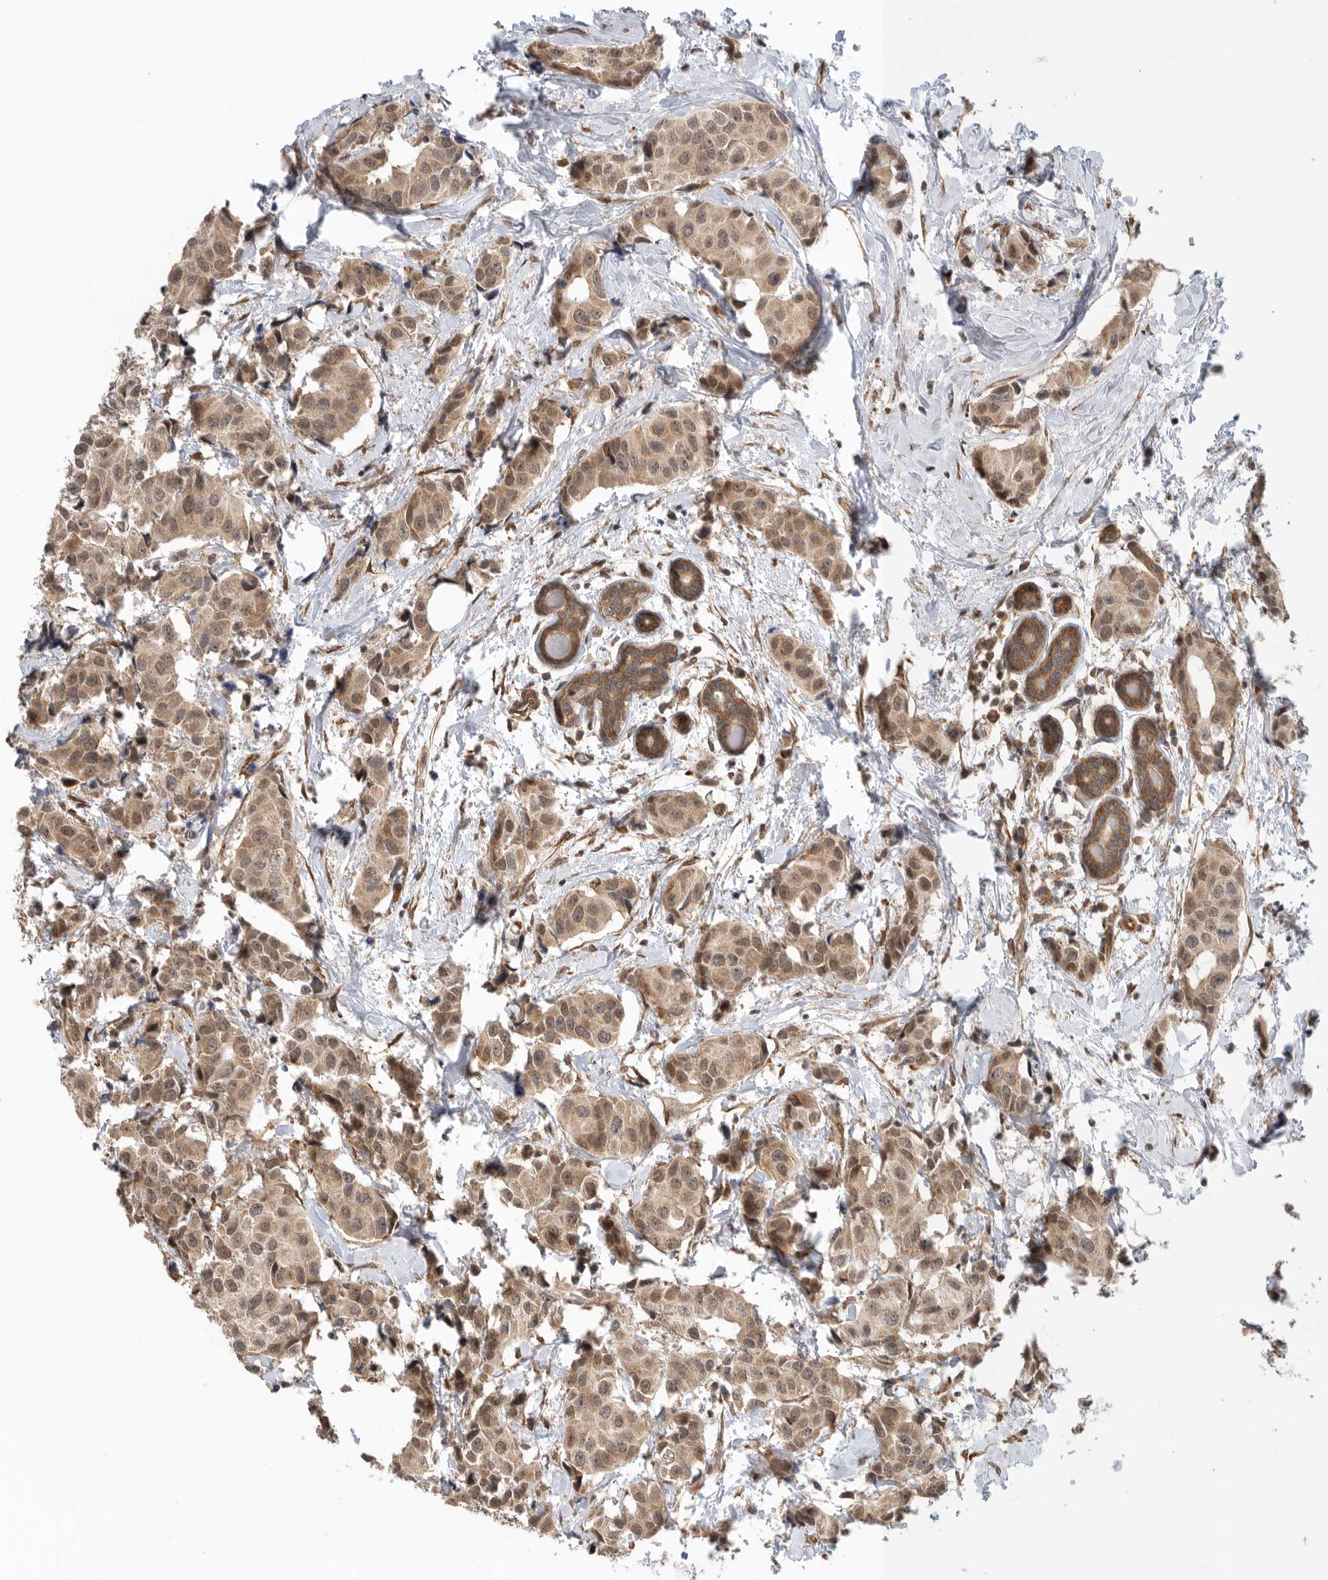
{"staining": {"intensity": "moderate", "quantity": ">75%", "location": "cytoplasmic/membranous,nuclear"}, "tissue": "breast cancer", "cell_type": "Tumor cells", "image_type": "cancer", "snomed": [{"axis": "morphology", "description": "Normal tissue, NOS"}, {"axis": "morphology", "description": "Duct carcinoma"}, {"axis": "topography", "description": "Breast"}], "caption": "Immunohistochemical staining of invasive ductal carcinoma (breast) shows medium levels of moderate cytoplasmic/membranous and nuclear staining in approximately >75% of tumor cells.", "gene": "VPS50", "patient": {"sex": "female", "age": 39}}